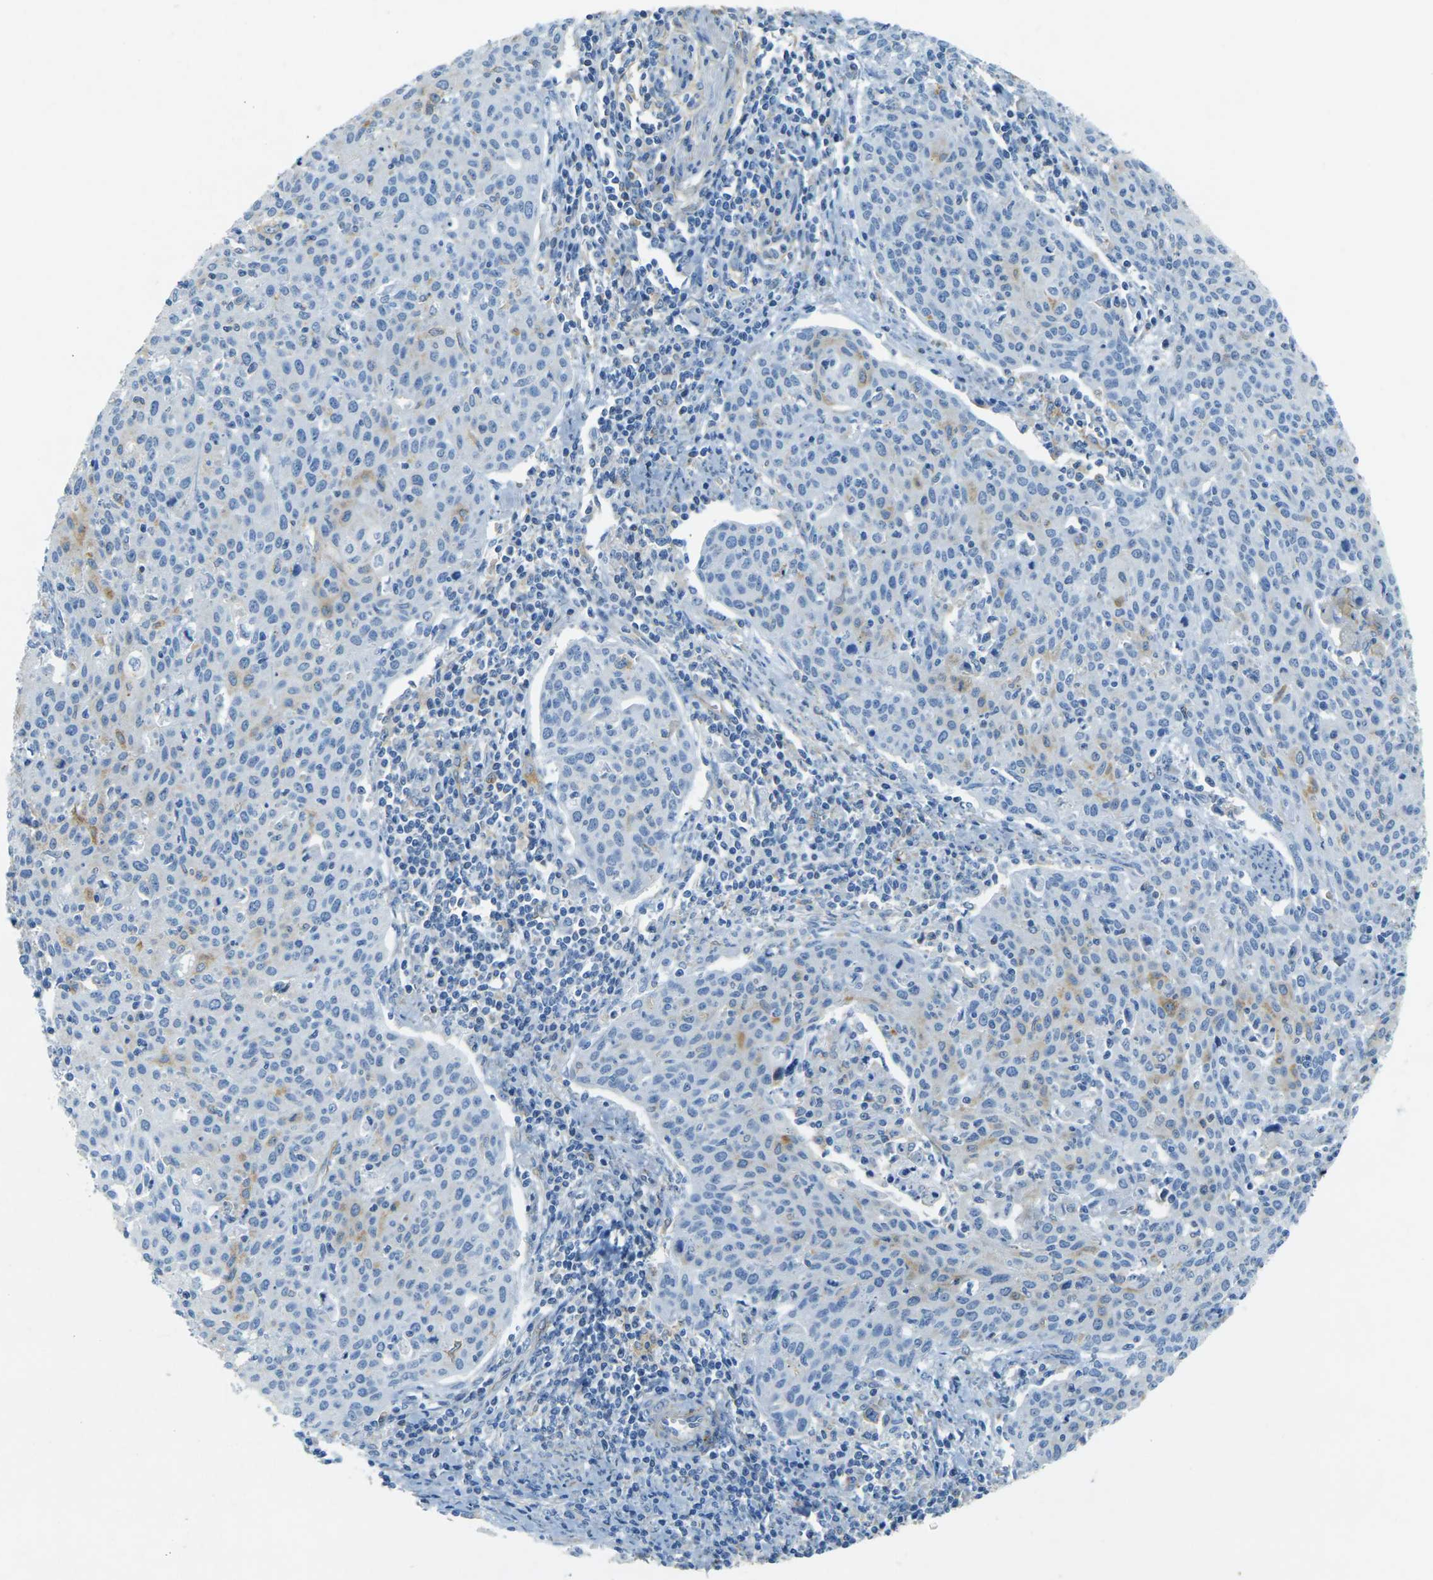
{"staining": {"intensity": "weak", "quantity": "<25%", "location": "cytoplasmic/membranous"}, "tissue": "cervical cancer", "cell_type": "Tumor cells", "image_type": "cancer", "snomed": [{"axis": "morphology", "description": "Squamous cell carcinoma, NOS"}, {"axis": "topography", "description": "Cervix"}], "caption": "DAB (3,3'-diaminobenzidine) immunohistochemical staining of squamous cell carcinoma (cervical) demonstrates no significant positivity in tumor cells.", "gene": "SORT1", "patient": {"sex": "female", "age": 38}}